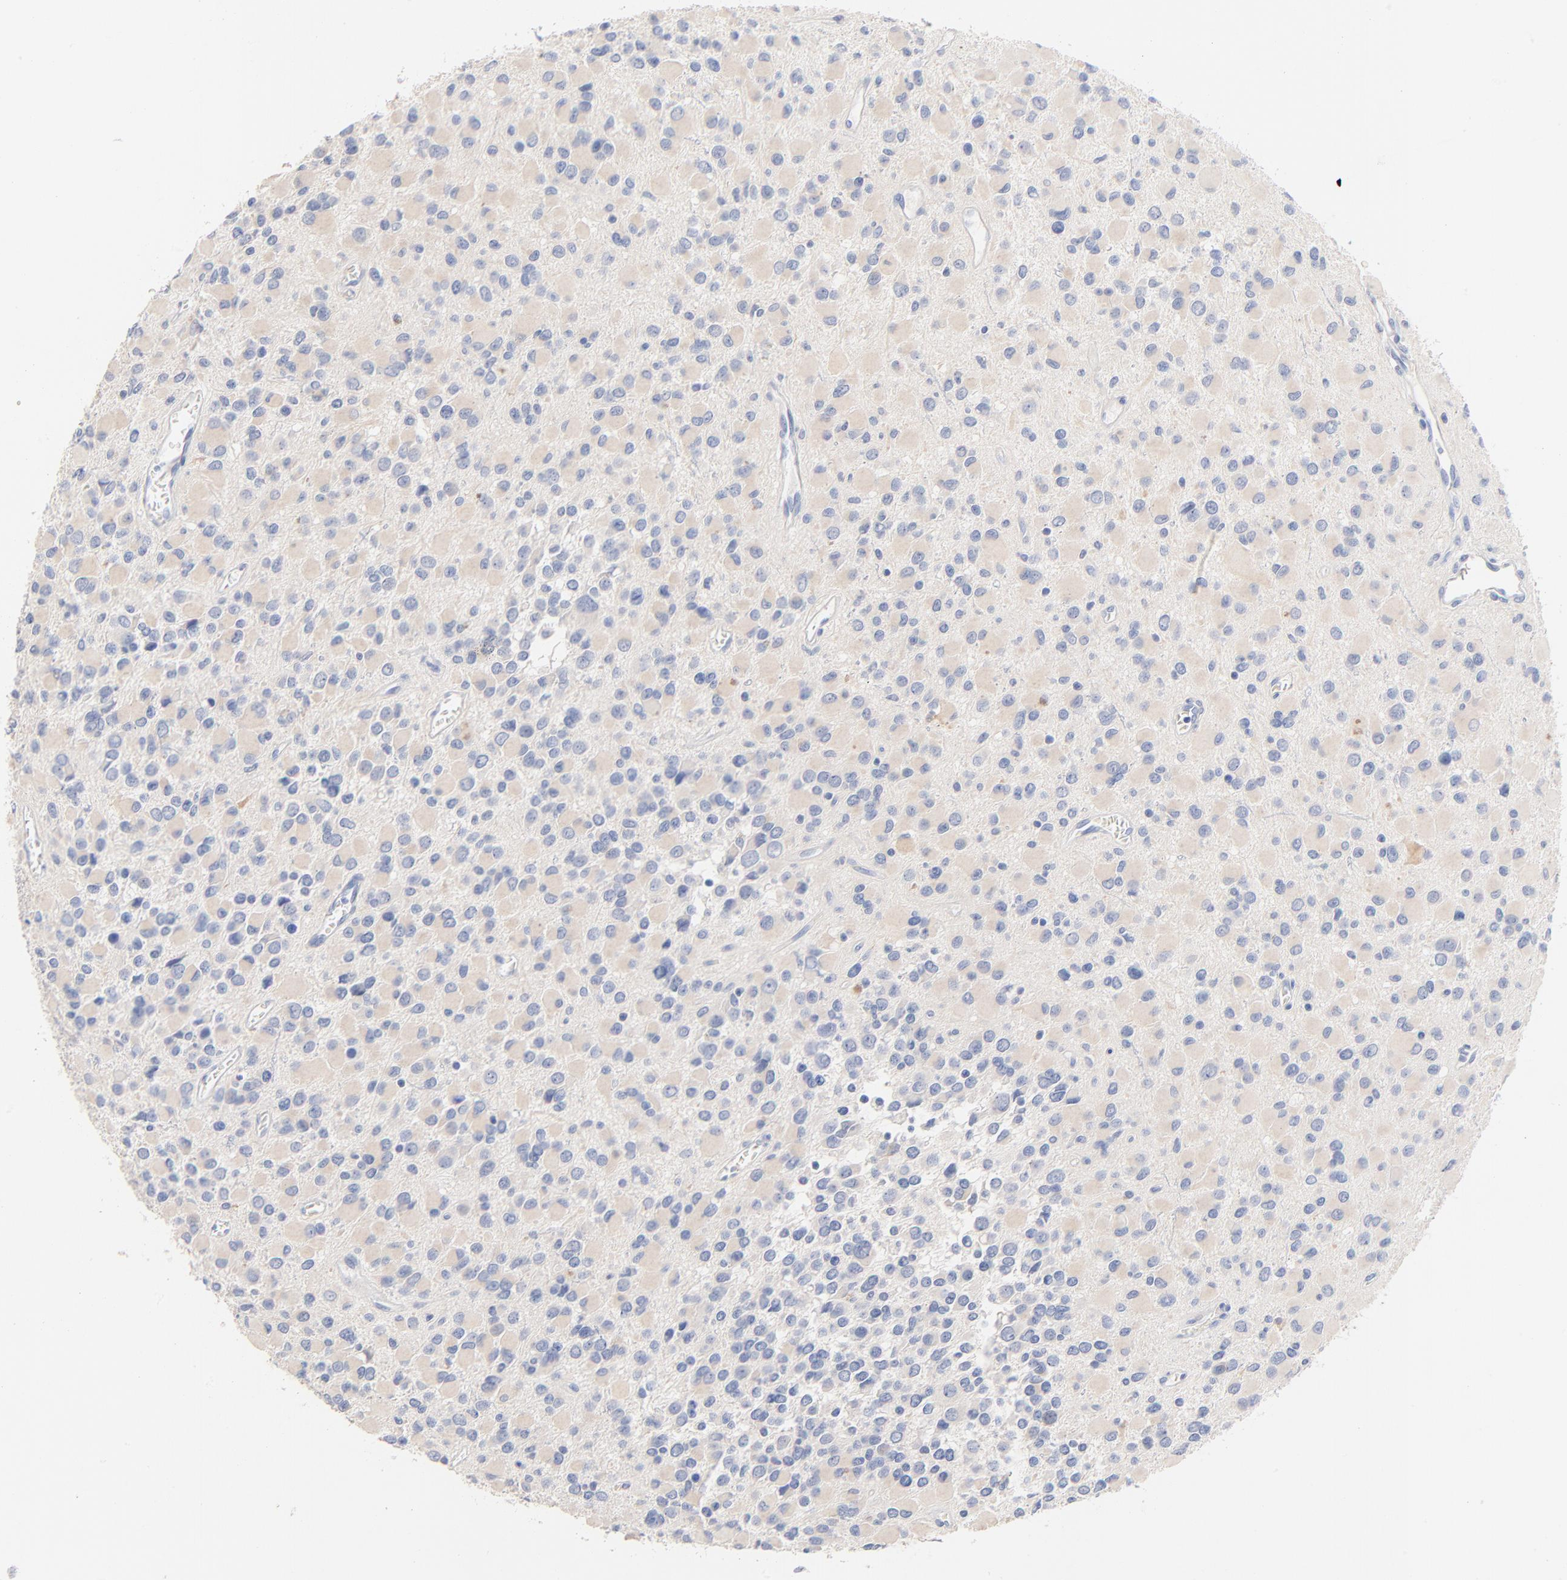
{"staining": {"intensity": "weak", "quantity": "<25%", "location": "cytoplasmic/membranous"}, "tissue": "glioma", "cell_type": "Tumor cells", "image_type": "cancer", "snomed": [{"axis": "morphology", "description": "Glioma, malignant, Low grade"}, {"axis": "topography", "description": "Brain"}], "caption": "Protein analysis of malignant glioma (low-grade) reveals no significant expression in tumor cells.", "gene": "CPS1", "patient": {"sex": "male", "age": 42}}